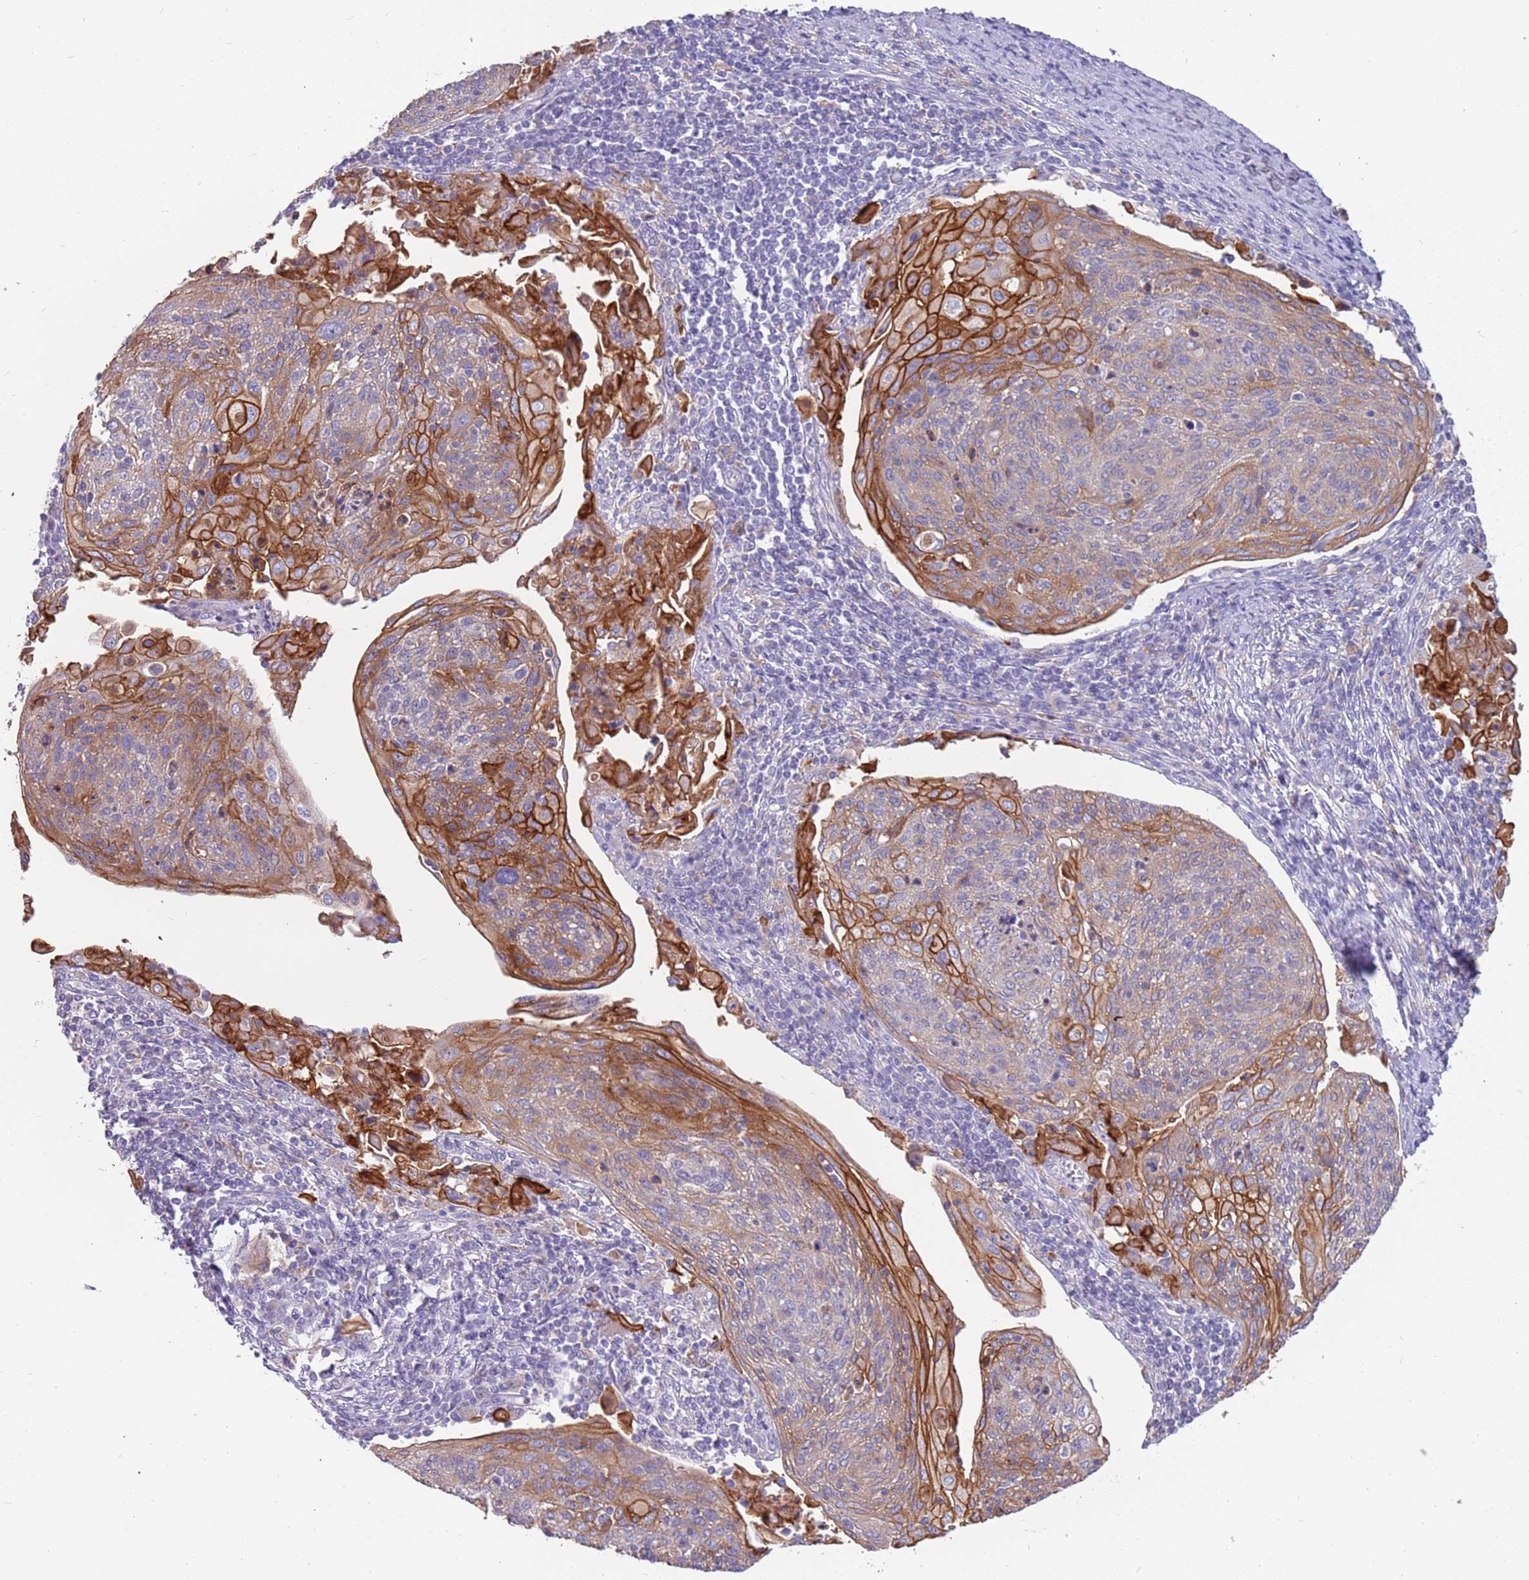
{"staining": {"intensity": "strong", "quantity": "<25%", "location": "cytoplasmic/membranous"}, "tissue": "cervical cancer", "cell_type": "Tumor cells", "image_type": "cancer", "snomed": [{"axis": "morphology", "description": "Squamous cell carcinoma, NOS"}, {"axis": "topography", "description": "Cervix"}], "caption": "There is medium levels of strong cytoplasmic/membranous positivity in tumor cells of cervical cancer (squamous cell carcinoma), as demonstrated by immunohistochemical staining (brown color).", "gene": "RHCG", "patient": {"sex": "female", "age": 67}}